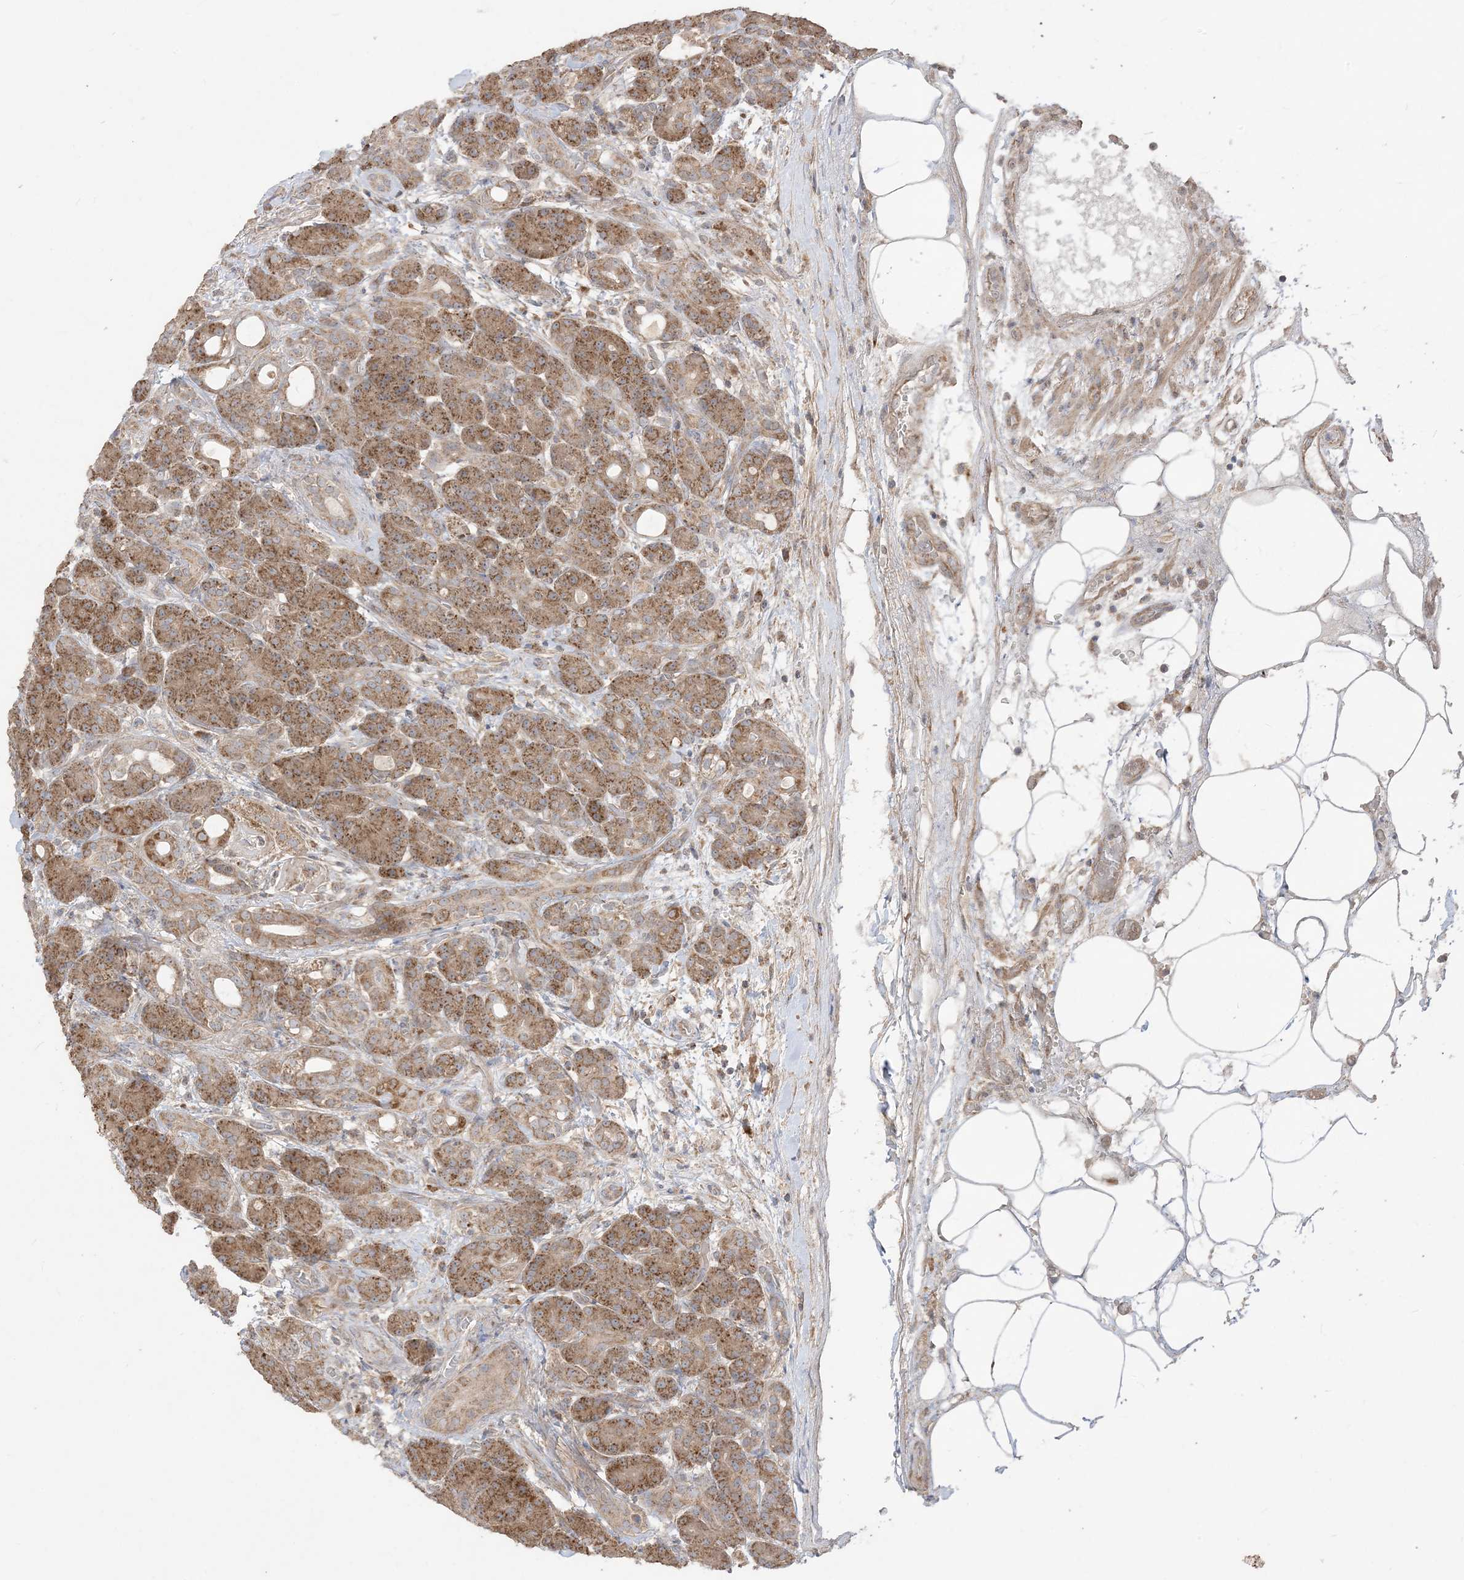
{"staining": {"intensity": "strong", "quantity": ">75%", "location": "cytoplasmic/membranous"}, "tissue": "pancreas", "cell_type": "Exocrine glandular cells", "image_type": "normal", "snomed": [{"axis": "morphology", "description": "Normal tissue, NOS"}, {"axis": "topography", "description": "Pancreas"}], "caption": "Immunohistochemistry (IHC) micrograph of benign pancreas: pancreas stained using immunohistochemistry displays high levels of strong protein expression localized specifically in the cytoplasmic/membranous of exocrine glandular cells, appearing as a cytoplasmic/membranous brown color.", "gene": "SIRT3", "patient": {"sex": "male", "age": 63}}